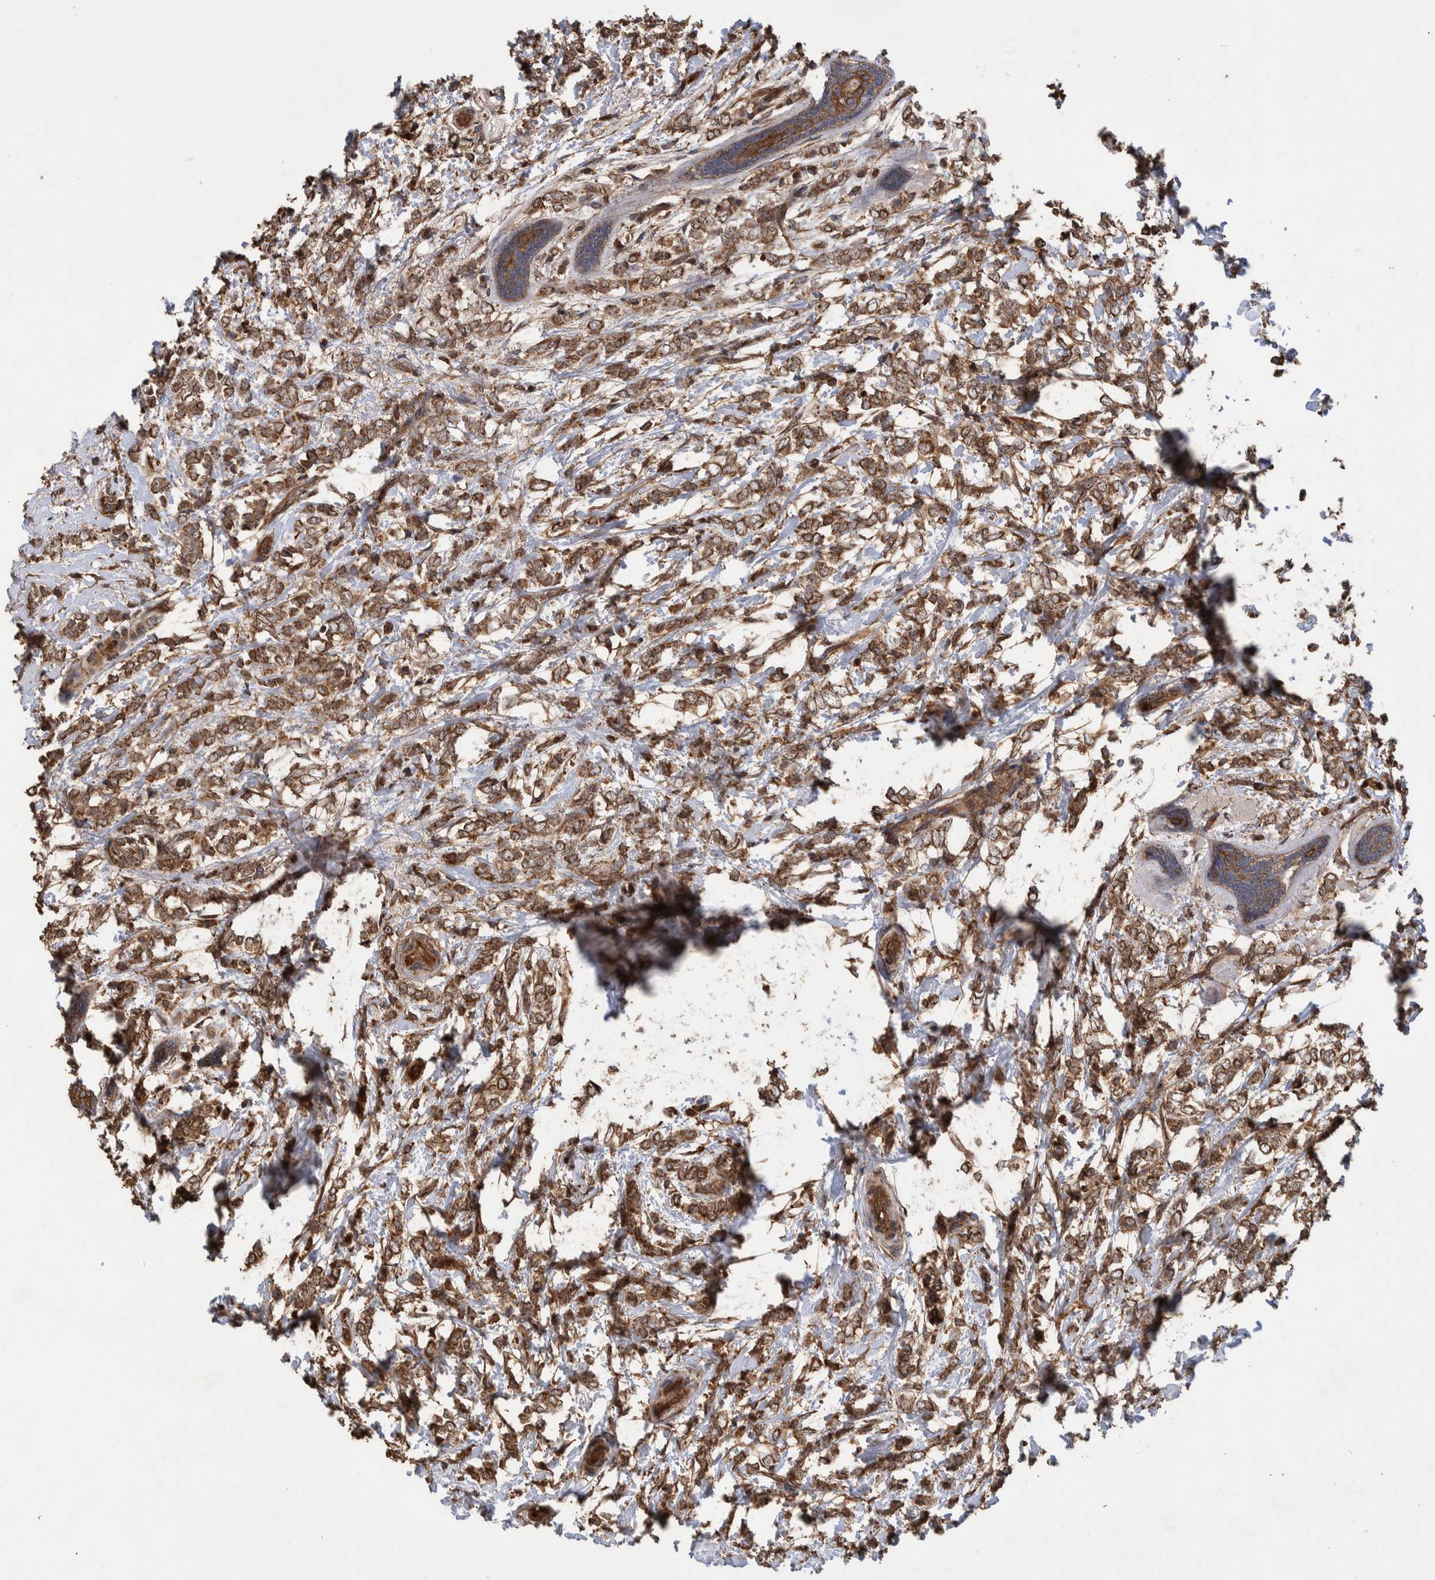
{"staining": {"intensity": "strong", "quantity": ">75%", "location": "cytoplasmic/membranous"}, "tissue": "breast cancer", "cell_type": "Tumor cells", "image_type": "cancer", "snomed": [{"axis": "morphology", "description": "Normal tissue, NOS"}, {"axis": "morphology", "description": "Lobular carcinoma"}, {"axis": "topography", "description": "Breast"}], "caption": "Human breast cancer (lobular carcinoma) stained for a protein (brown) displays strong cytoplasmic/membranous positive positivity in approximately >75% of tumor cells.", "gene": "TRIM16", "patient": {"sex": "female", "age": 47}}